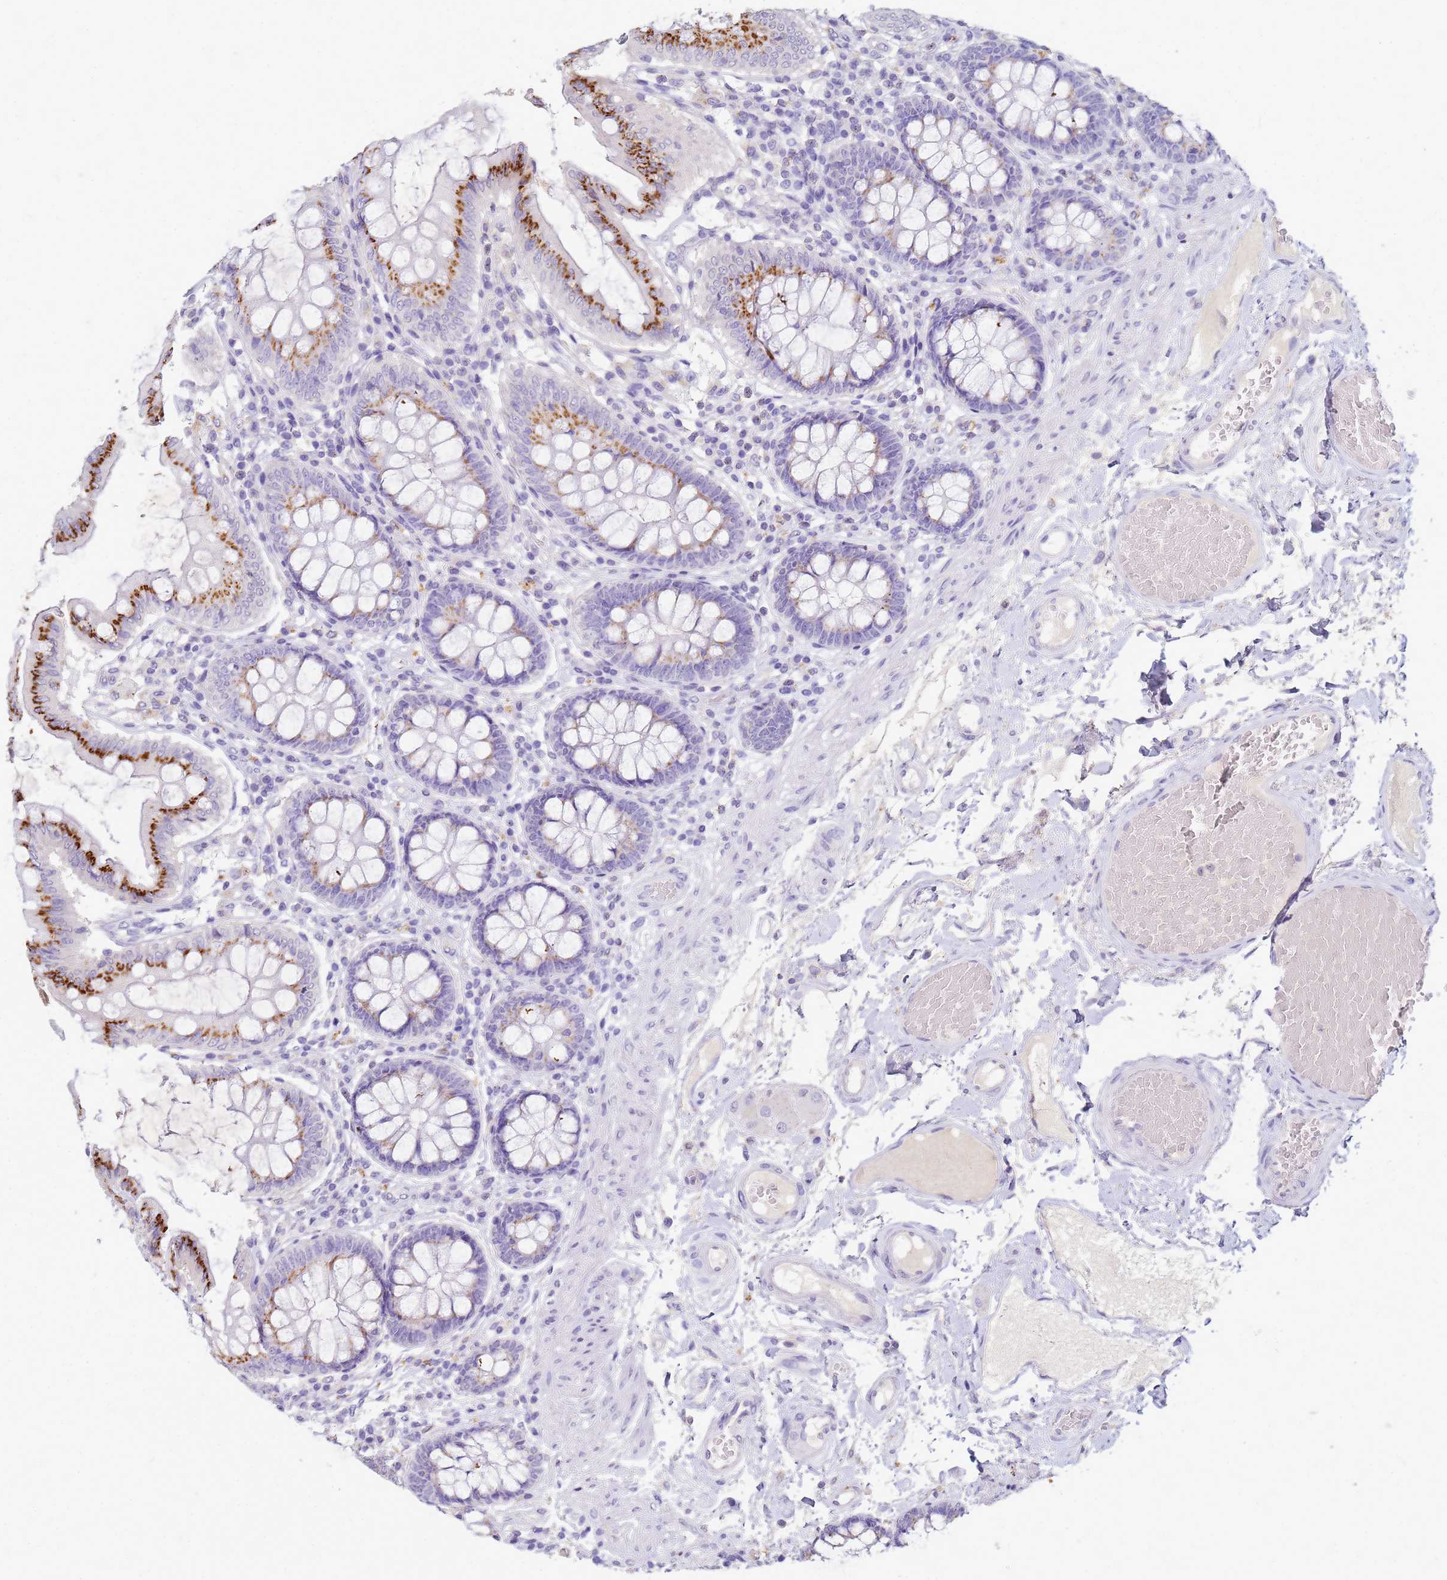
{"staining": {"intensity": "negative", "quantity": "none", "location": "none"}, "tissue": "colon", "cell_type": "Endothelial cells", "image_type": "normal", "snomed": [{"axis": "morphology", "description": "Normal tissue, NOS"}, {"axis": "topography", "description": "Colon"}], "caption": "DAB immunohistochemical staining of benign human colon reveals no significant staining in endothelial cells.", "gene": "B3GNT8", "patient": {"sex": "male", "age": 84}}